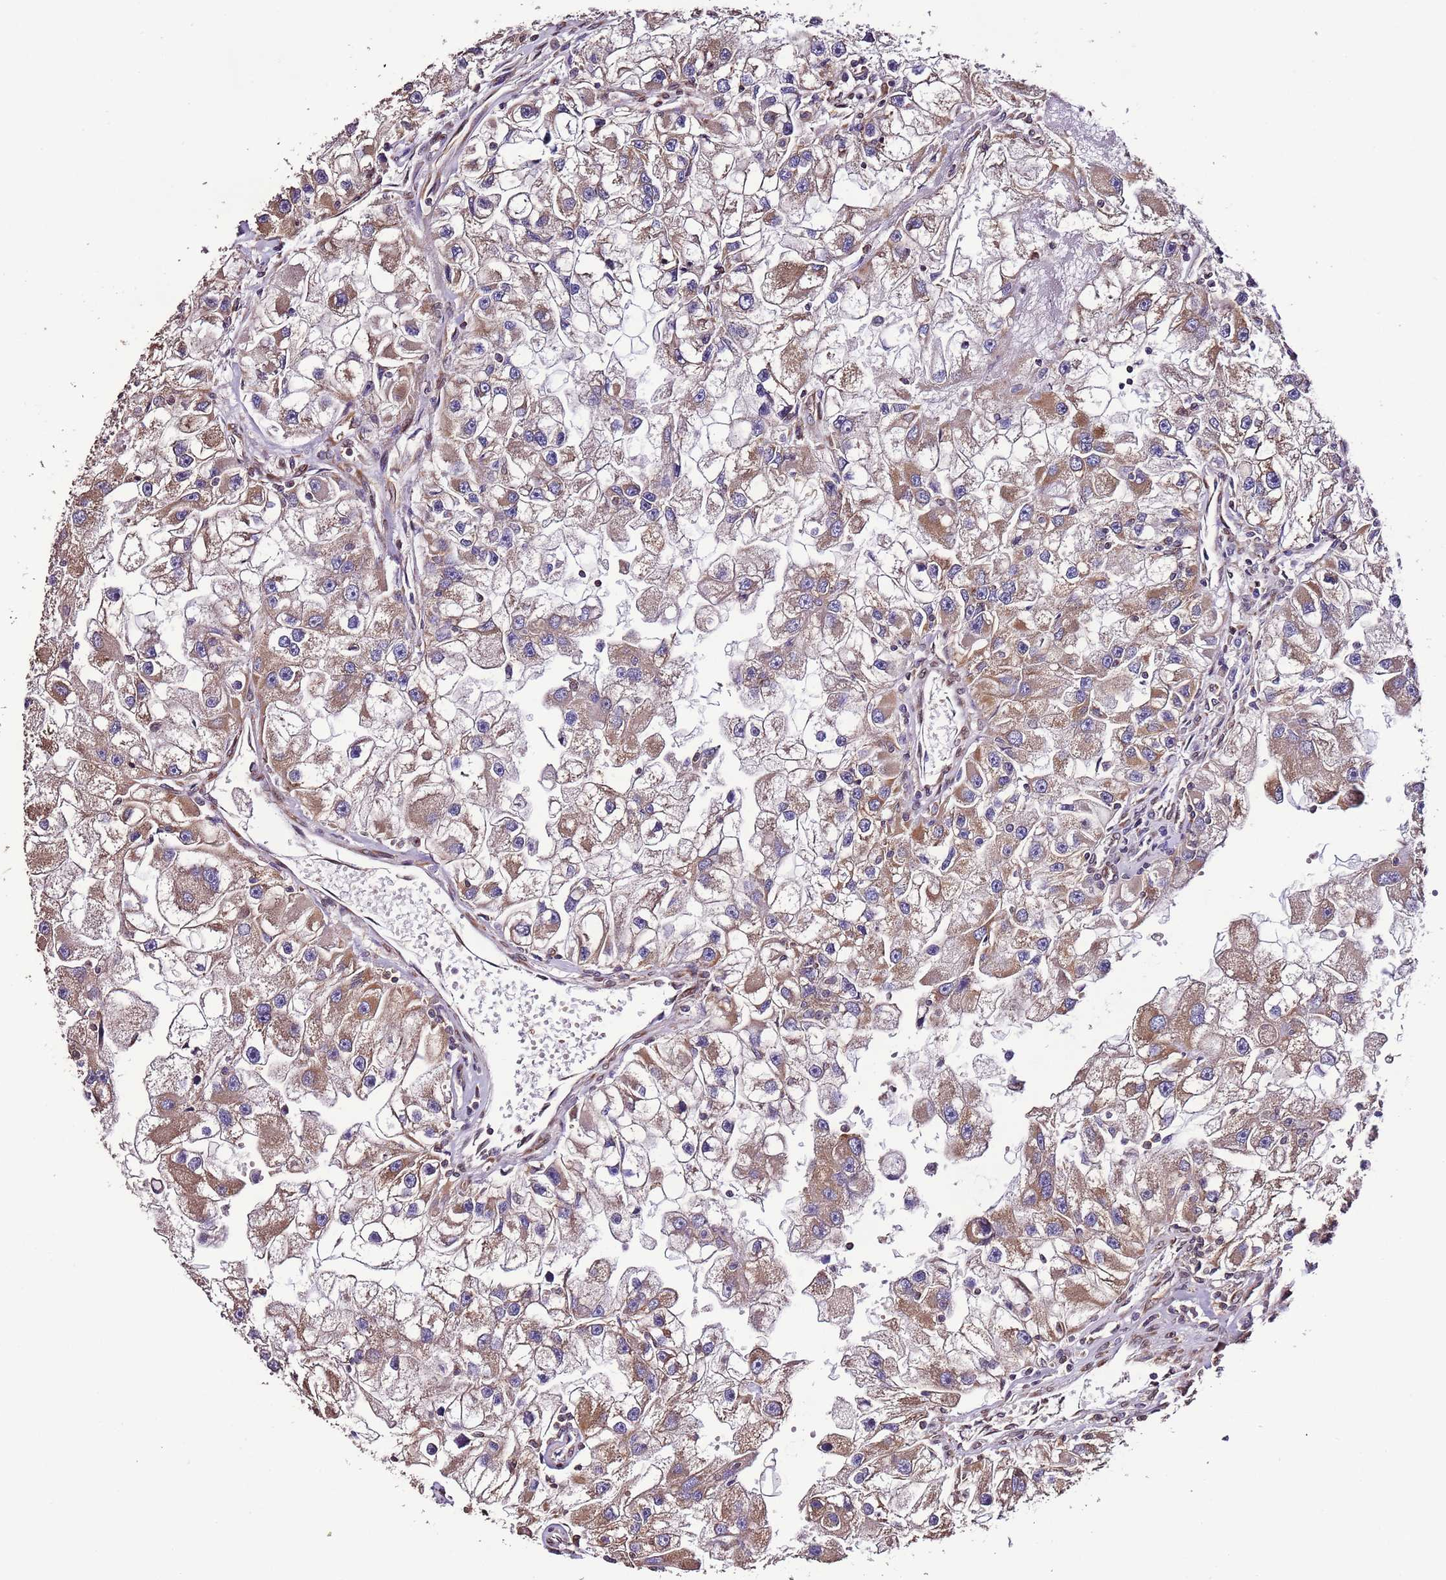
{"staining": {"intensity": "moderate", "quantity": ">75%", "location": "cytoplasmic/membranous"}, "tissue": "renal cancer", "cell_type": "Tumor cells", "image_type": "cancer", "snomed": [{"axis": "morphology", "description": "Adenocarcinoma, NOS"}, {"axis": "topography", "description": "Kidney"}], "caption": "An image of renal adenocarcinoma stained for a protein demonstrates moderate cytoplasmic/membranous brown staining in tumor cells.", "gene": "SLC41A3", "patient": {"sex": "male", "age": 63}}